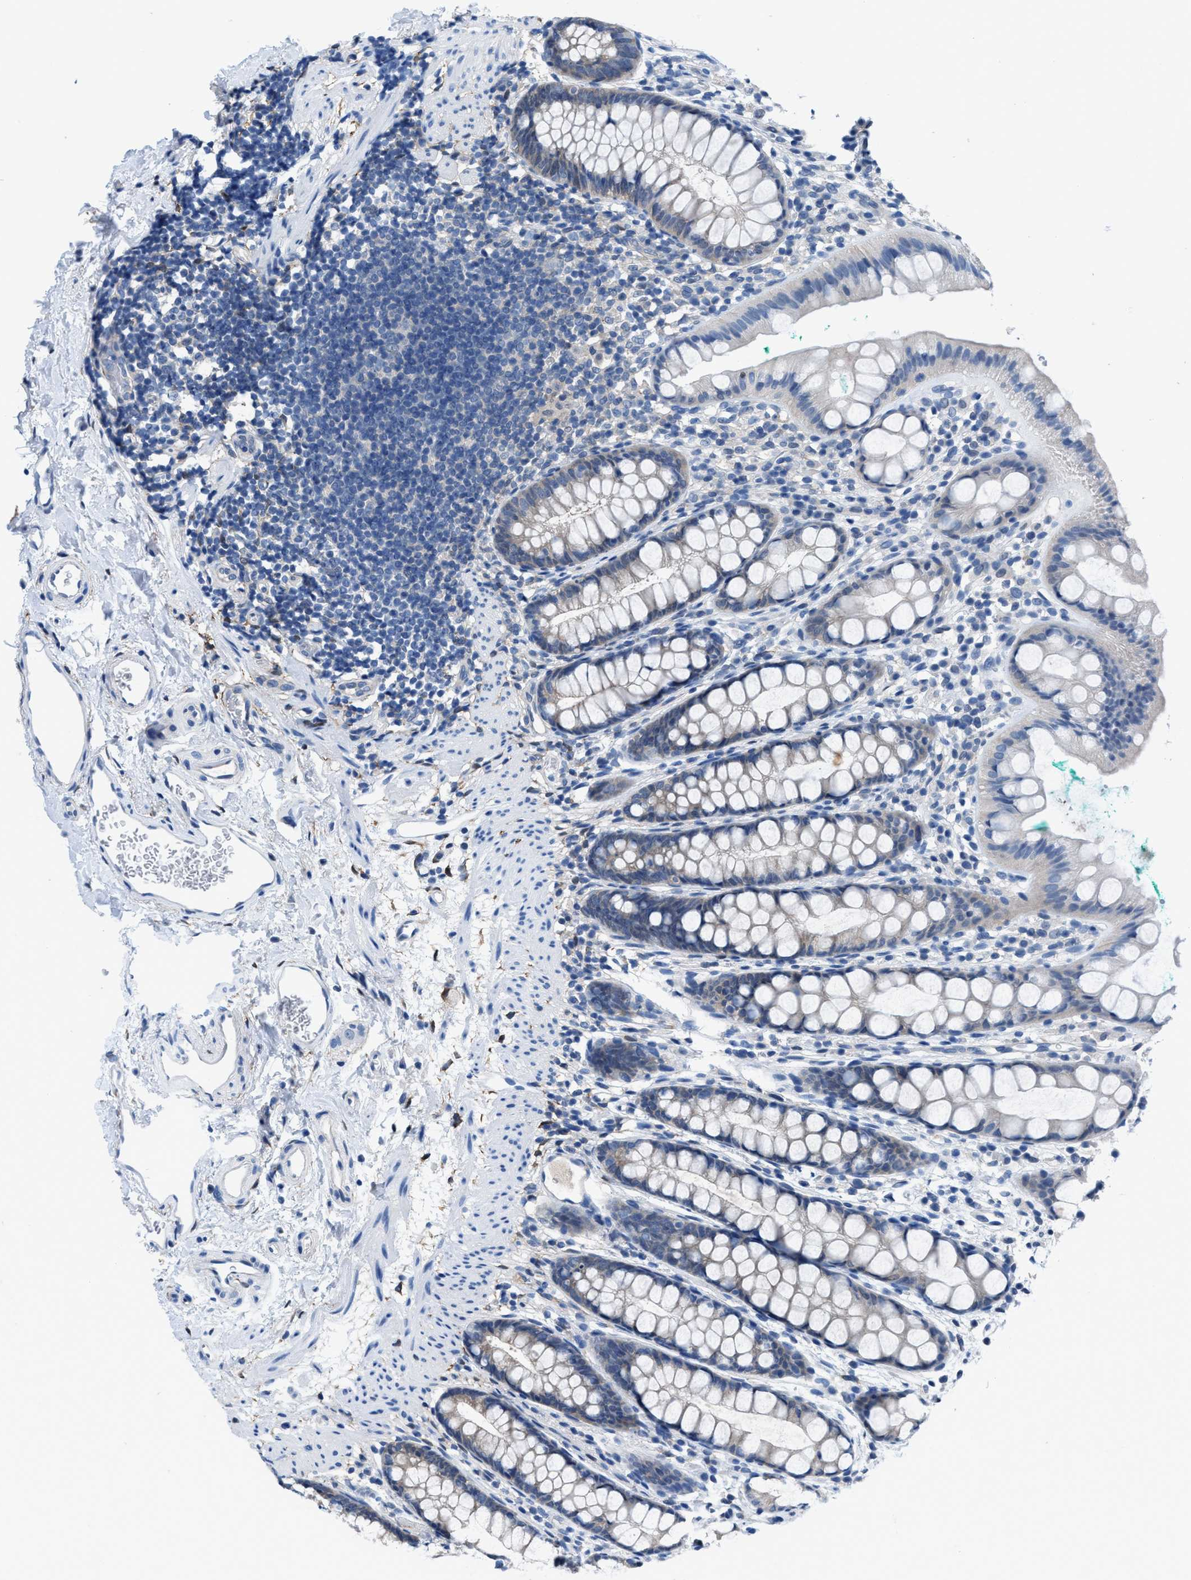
{"staining": {"intensity": "negative", "quantity": "none", "location": "none"}, "tissue": "rectum", "cell_type": "Glandular cells", "image_type": "normal", "snomed": [{"axis": "morphology", "description": "Normal tissue, NOS"}, {"axis": "topography", "description": "Rectum"}], "caption": "DAB (3,3'-diaminobenzidine) immunohistochemical staining of benign rectum demonstrates no significant positivity in glandular cells. (Immunohistochemistry, brightfield microscopy, high magnification).", "gene": "NUDT5", "patient": {"sex": "female", "age": 65}}